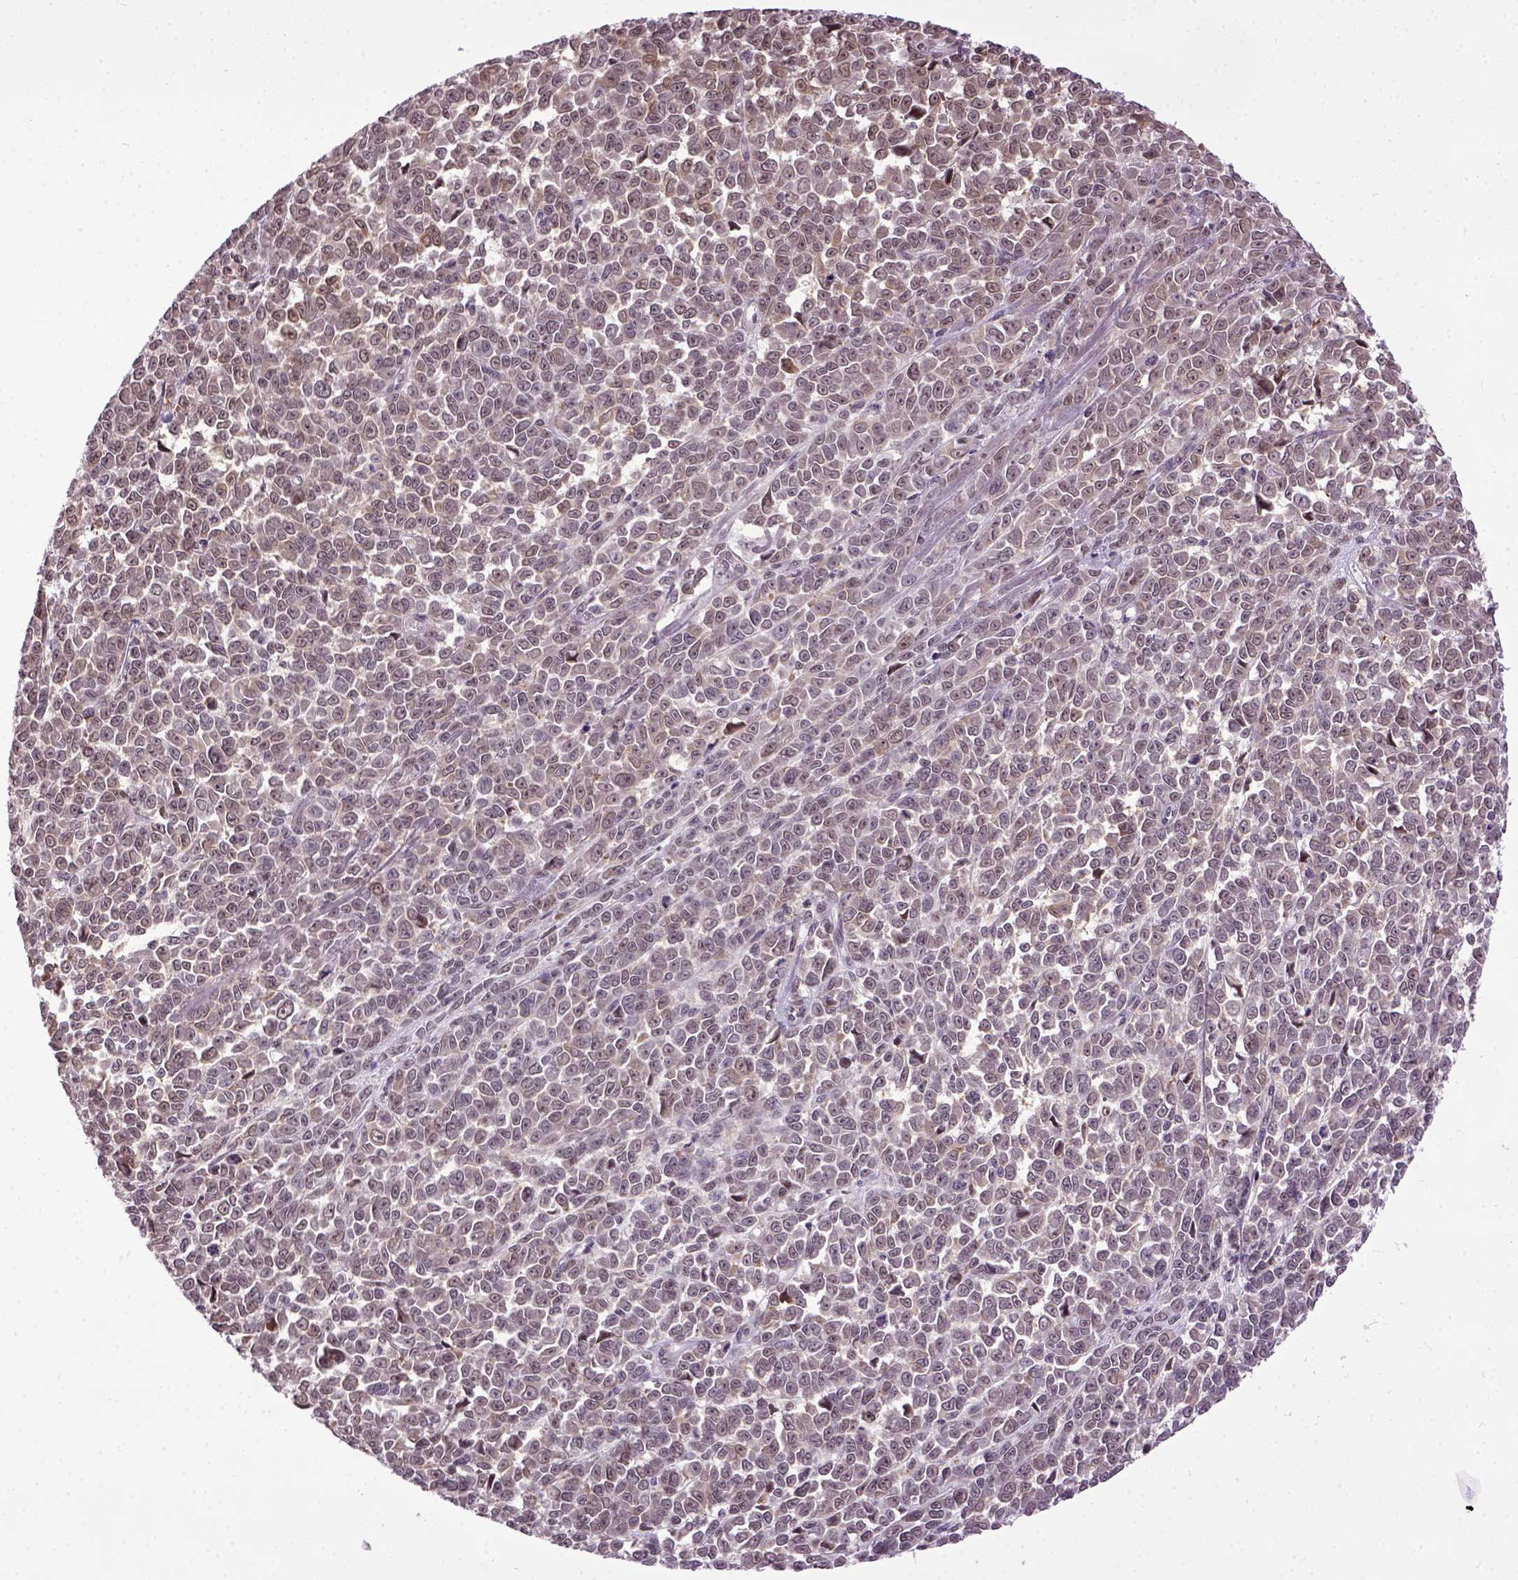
{"staining": {"intensity": "moderate", "quantity": "<25%", "location": "cytoplasmic/membranous,nuclear"}, "tissue": "melanoma", "cell_type": "Tumor cells", "image_type": "cancer", "snomed": [{"axis": "morphology", "description": "Malignant melanoma, NOS"}, {"axis": "topography", "description": "Skin"}], "caption": "The image demonstrates a brown stain indicating the presence of a protein in the cytoplasmic/membranous and nuclear of tumor cells in malignant melanoma.", "gene": "RAB43", "patient": {"sex": "female", "age": 95}}